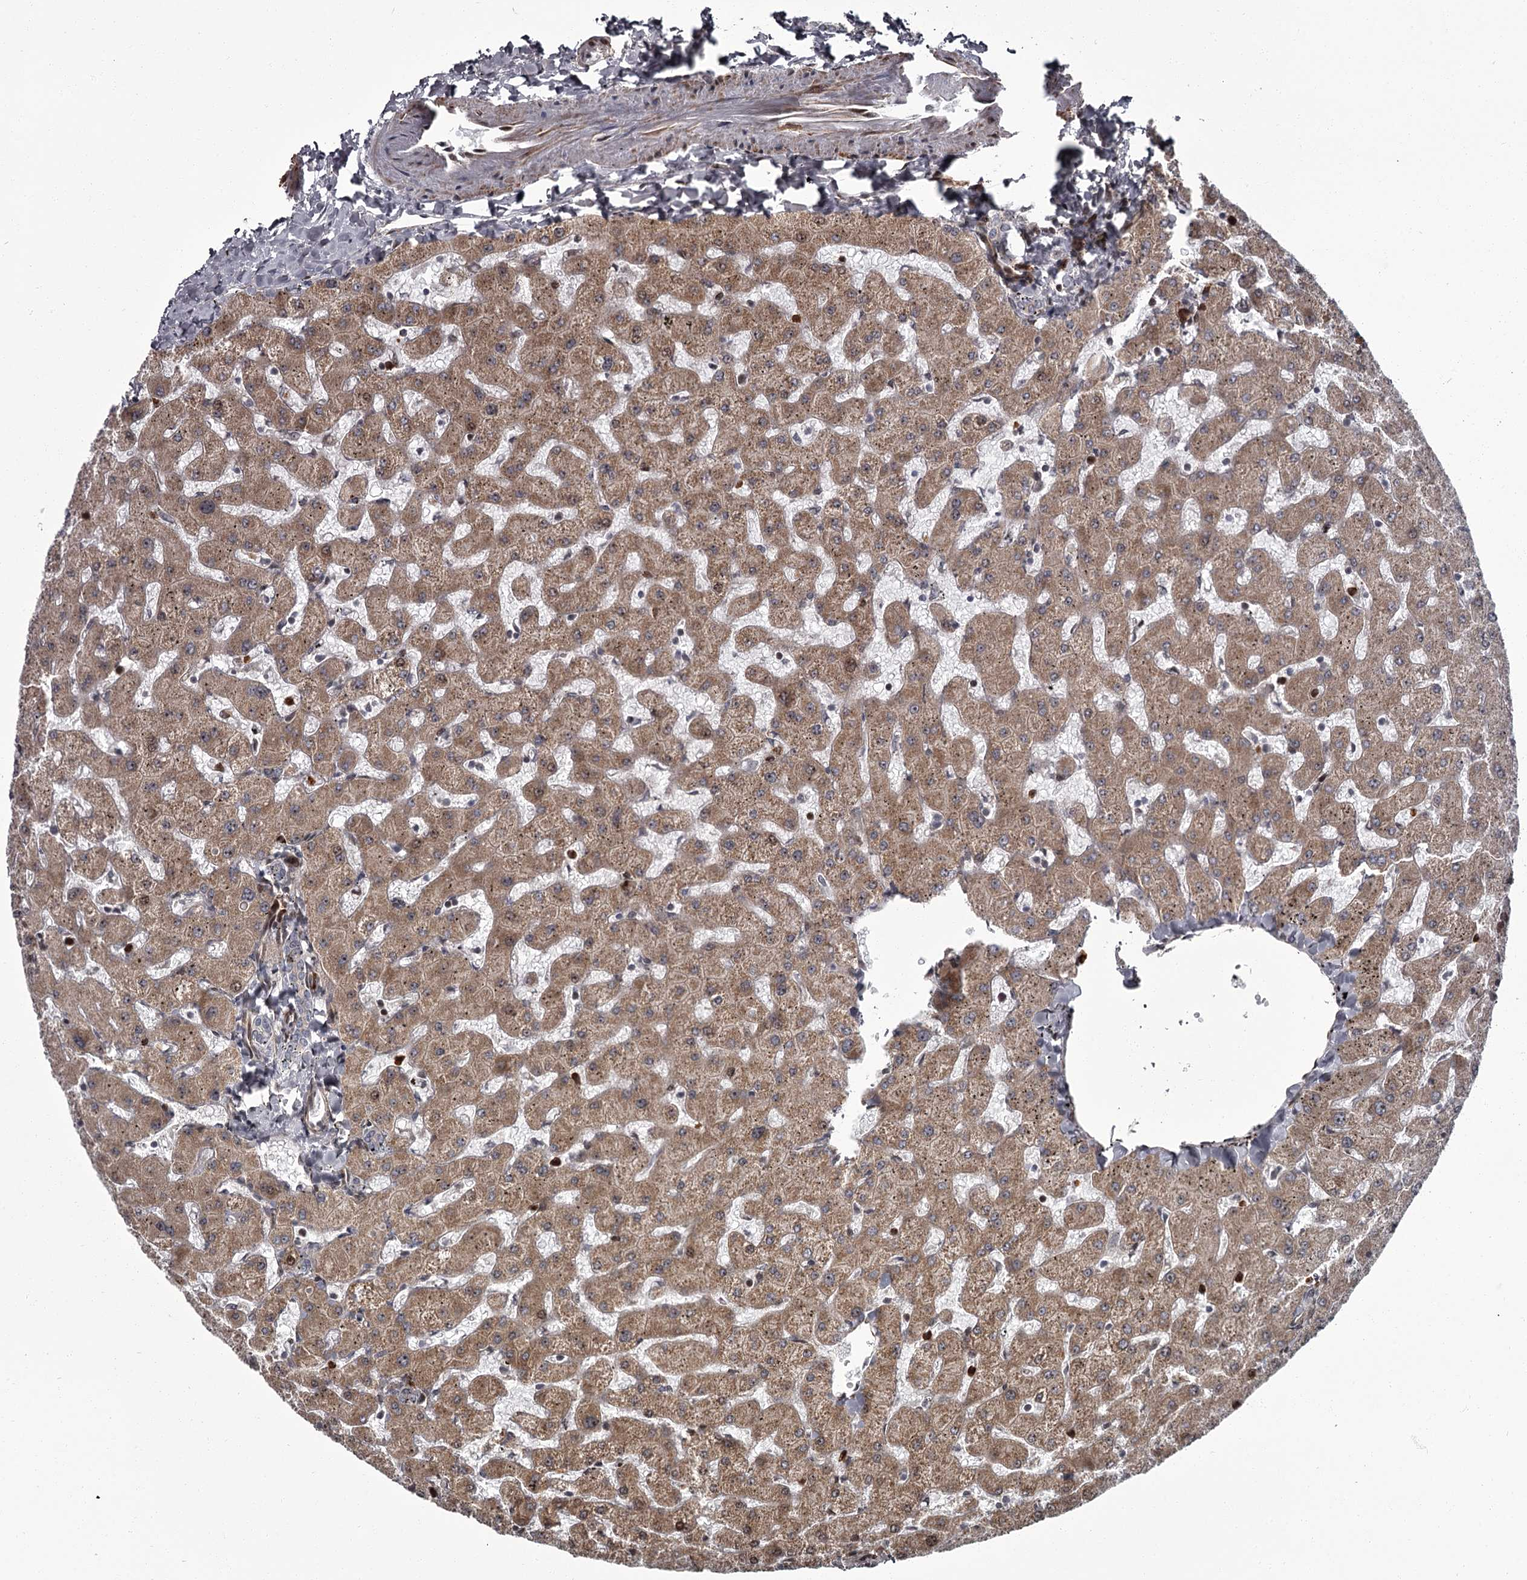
{"staining": {"intensity": "moderate", "quantity": "<25%", "location": "cytoplasmic/membranous"}, "tissue": "liver", "cell_type": "Cholangiocytes", "image_type": "normal", "snomed": [{"axis": "morphology", "description": "Normal tissue, NOS"}, {"axis": "topography", "description": "Liver"}], "caption": "This is a micrograph of IHC staining of unremarkable liver, which shows moderate staining in the cytoplasmic/membranous of cholangiocytes.", "gene": "THAP9", "patient": {"sex": "female", "age": 63}}